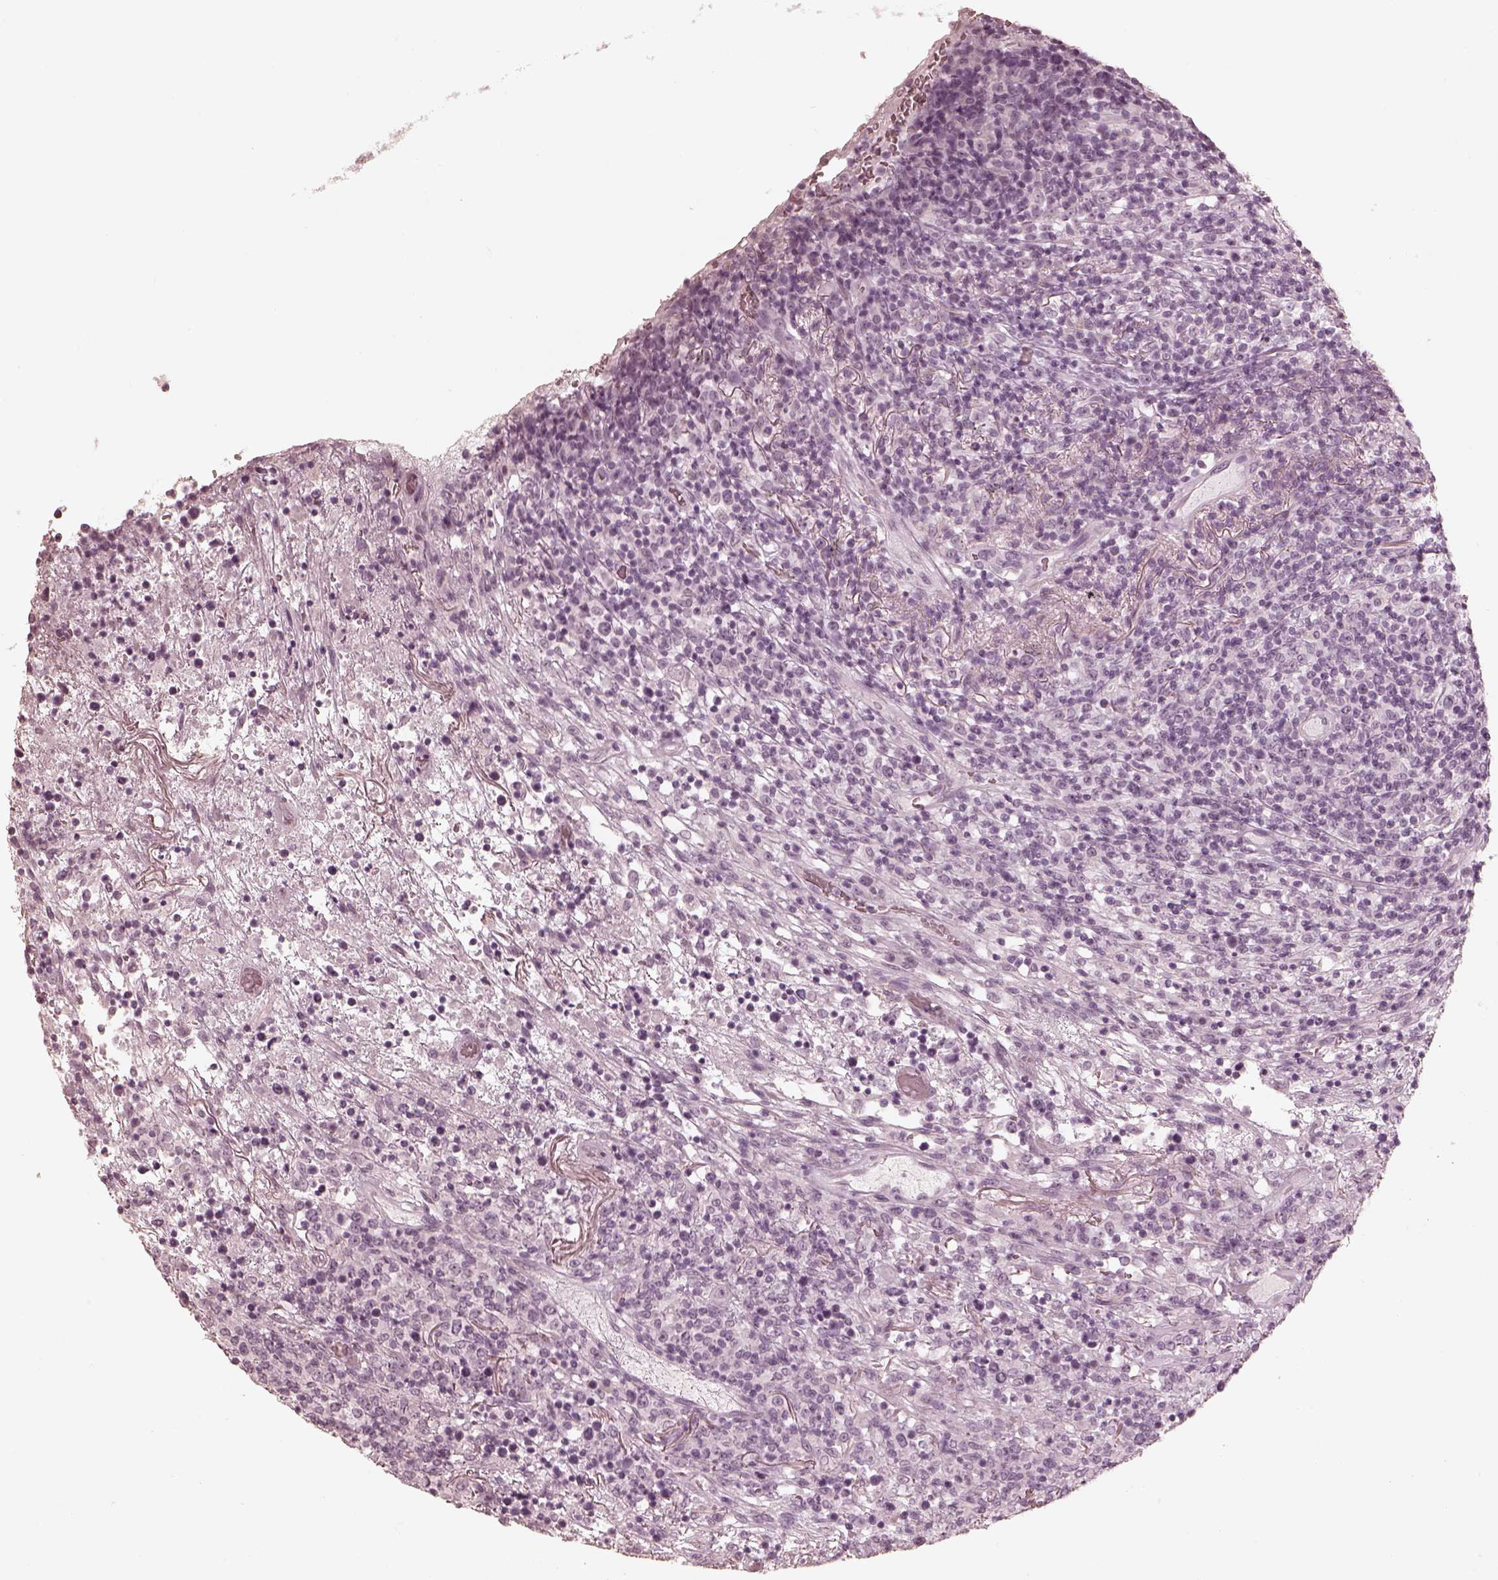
{"staining": {"intensity": "negative", "quantity": "none", "location": "none"}, "tissue": "lymphoma", "cell_type": "Tumor cells", "image_type": "cancer", "snomed": [{"axis": "morphology", "description": "Malignant lymphoma, non-Hodgkin's type, High grade"}, {"axis": "topography", "description": "Lung"}], "caption": "Immunohistochemistry (IHC) photomicrograph of neoplastic tissue: human lymphoma stained with DAB shows no significant protein expression in tumor cells.", "gene": "CALR3", "patient": {"sex": "male", "age": 79}}